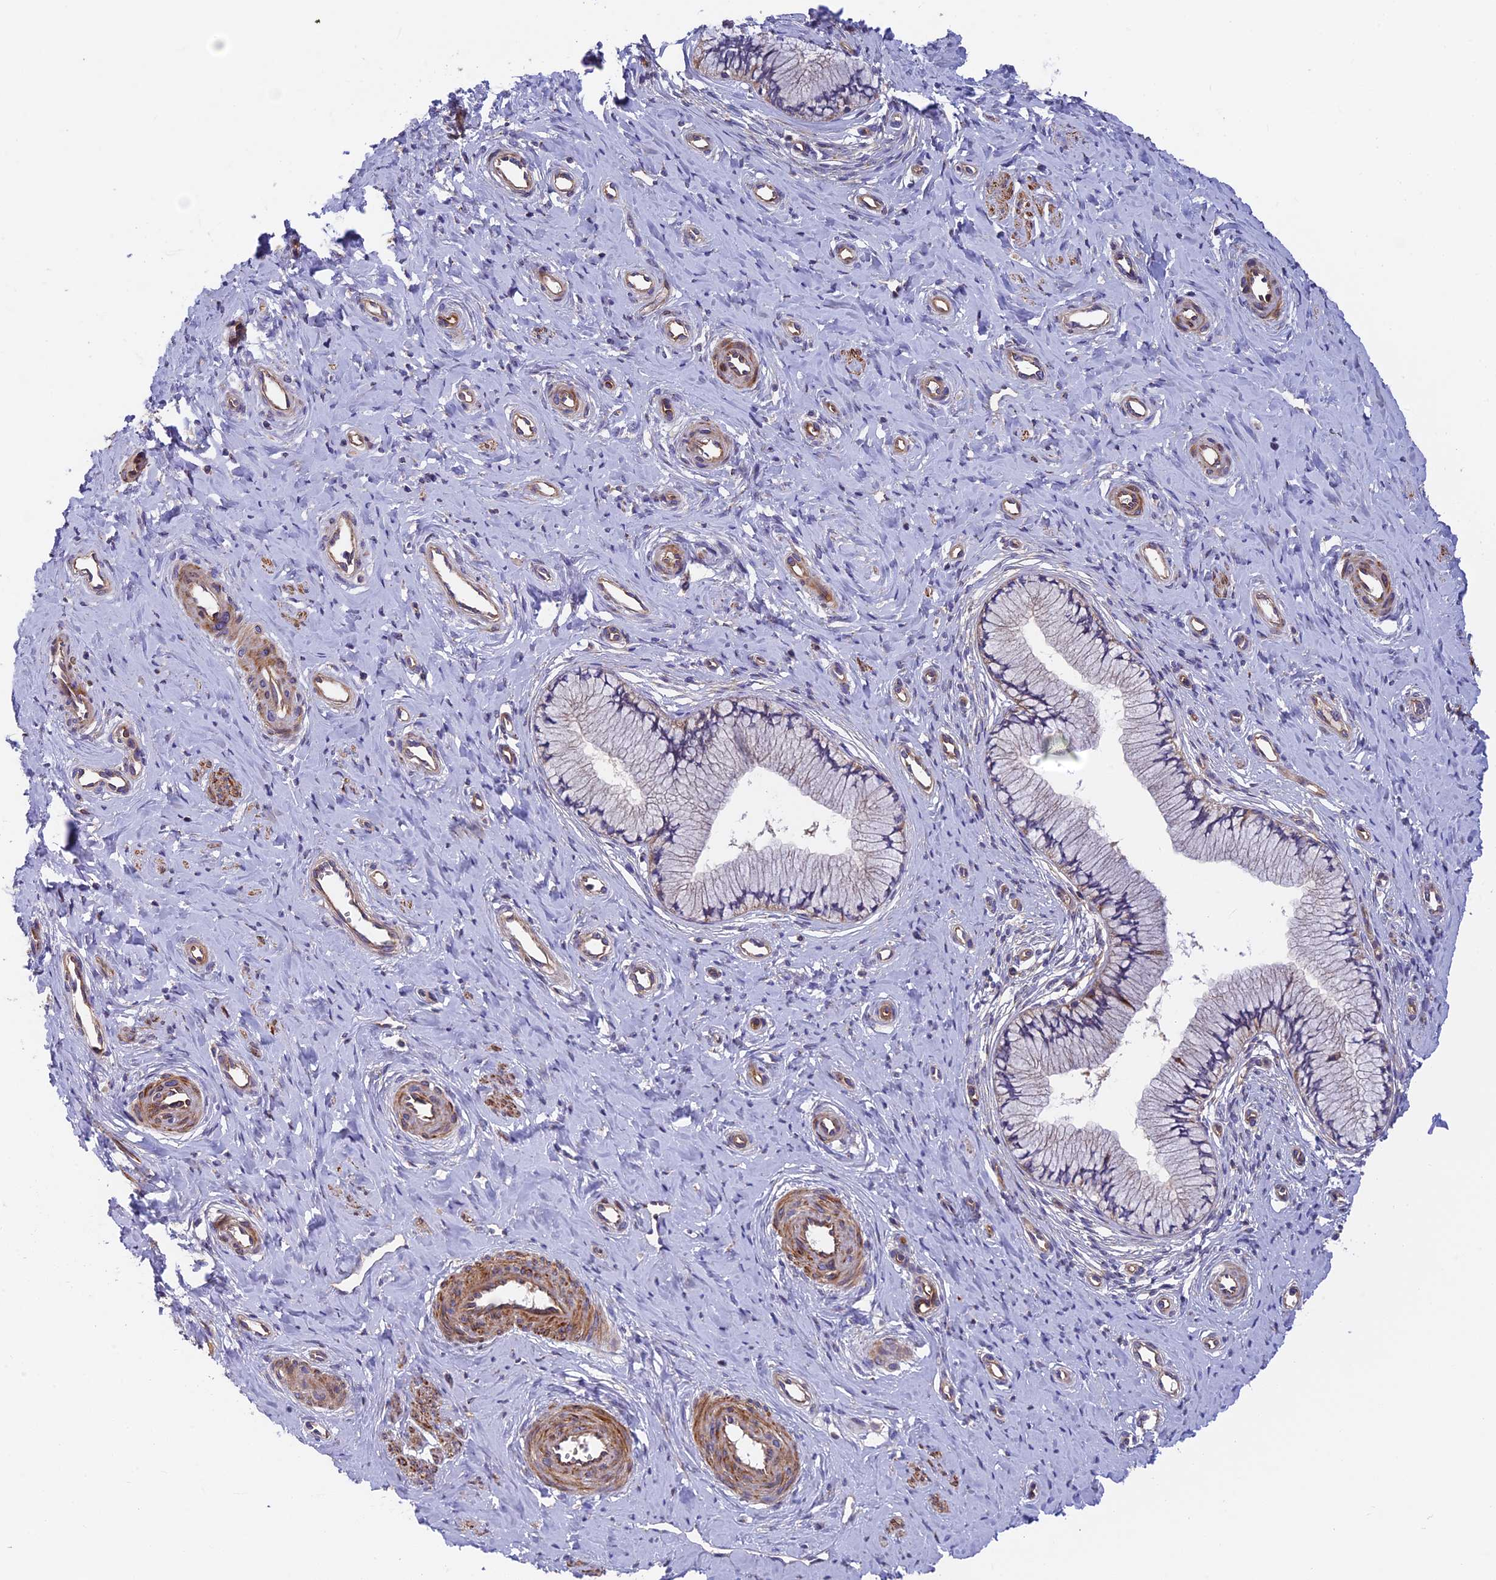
{"staining": {"intensity": "negative", "quantity": "none", "location": "none"}, "tissue": "cervix", "cell_type": "Glandular cells", "image_type": "normal", "snomed": [{"axis": "morphology", "description": "Normal tissue, NOS"}, {"axis": "topography", "description": "Cervix"}], "caption": "A high-resolution photomicrograph shows IHC staining of benign cervix, which displays no significant expression in glandular cells. (DAB (3,3'-diaminobenzidine) immunohistochemistry with hematoxylin counter stain).", "gene": "ADAMTS15", "patient": {"sex": "female", "age": 36}}